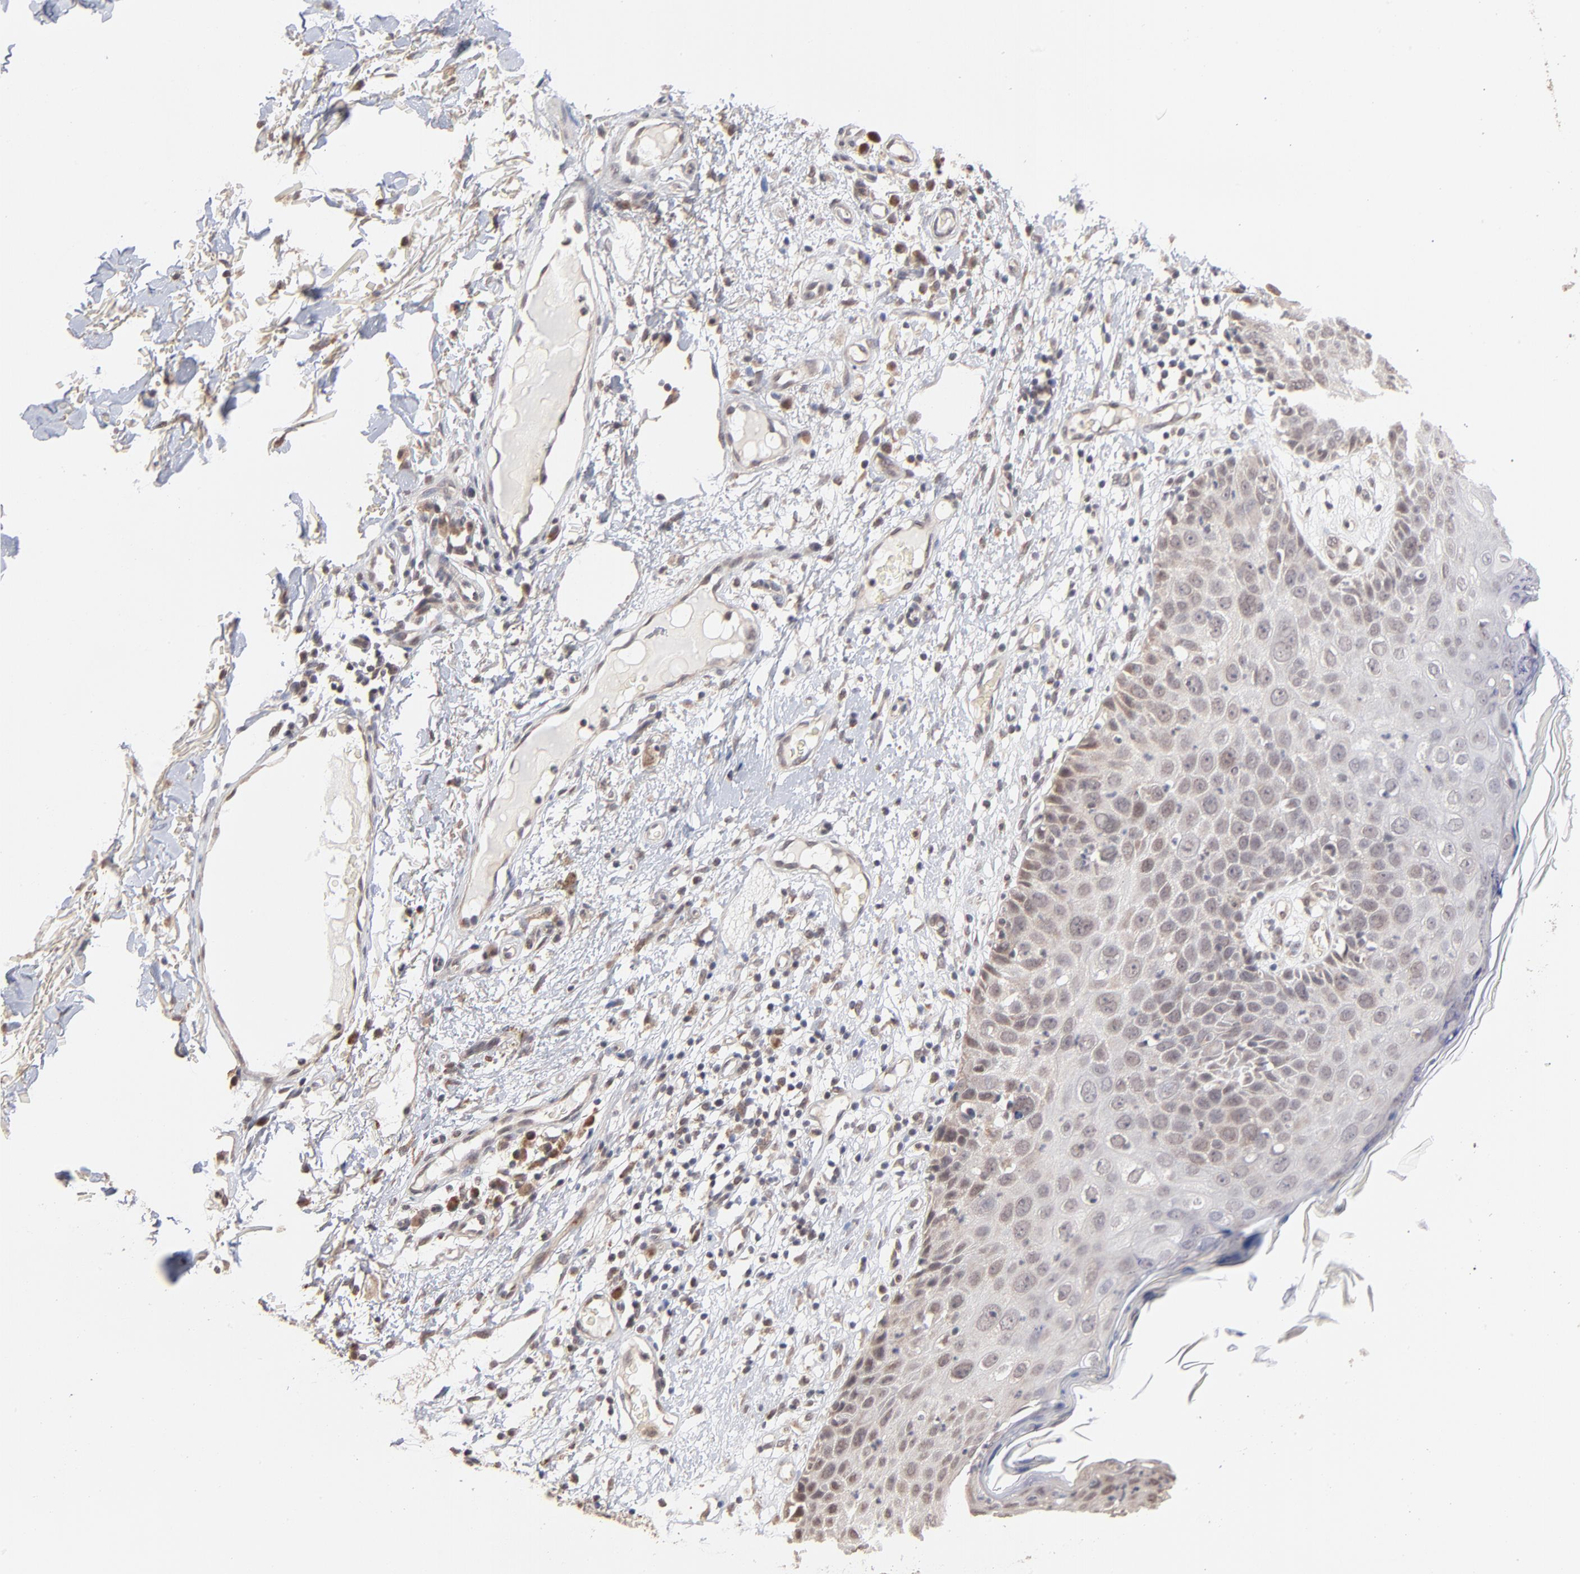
{"staining": {"intensity": "moderate", "quantity": "<25%", "location": "cytoplasmic/membranous,nuclear"}, "tissue": "skin cancer", "cell_type": "Tumor cells", "image_type": "cancer", "snomed": [{"axis": "morphology", "description": "Squamous cell carcinoma, NOS"}, {"axis": "topography", "description": "Skin"}], "caption": "Squamous cell carcinoma (skin) stained with a brown dye exhibits moderate cytoplasmic/membranous and nuclear positive staining in approximately <25% of tumor cells.", "gene": "MSL2", "patient": {"sex": "male", "age": 87}}